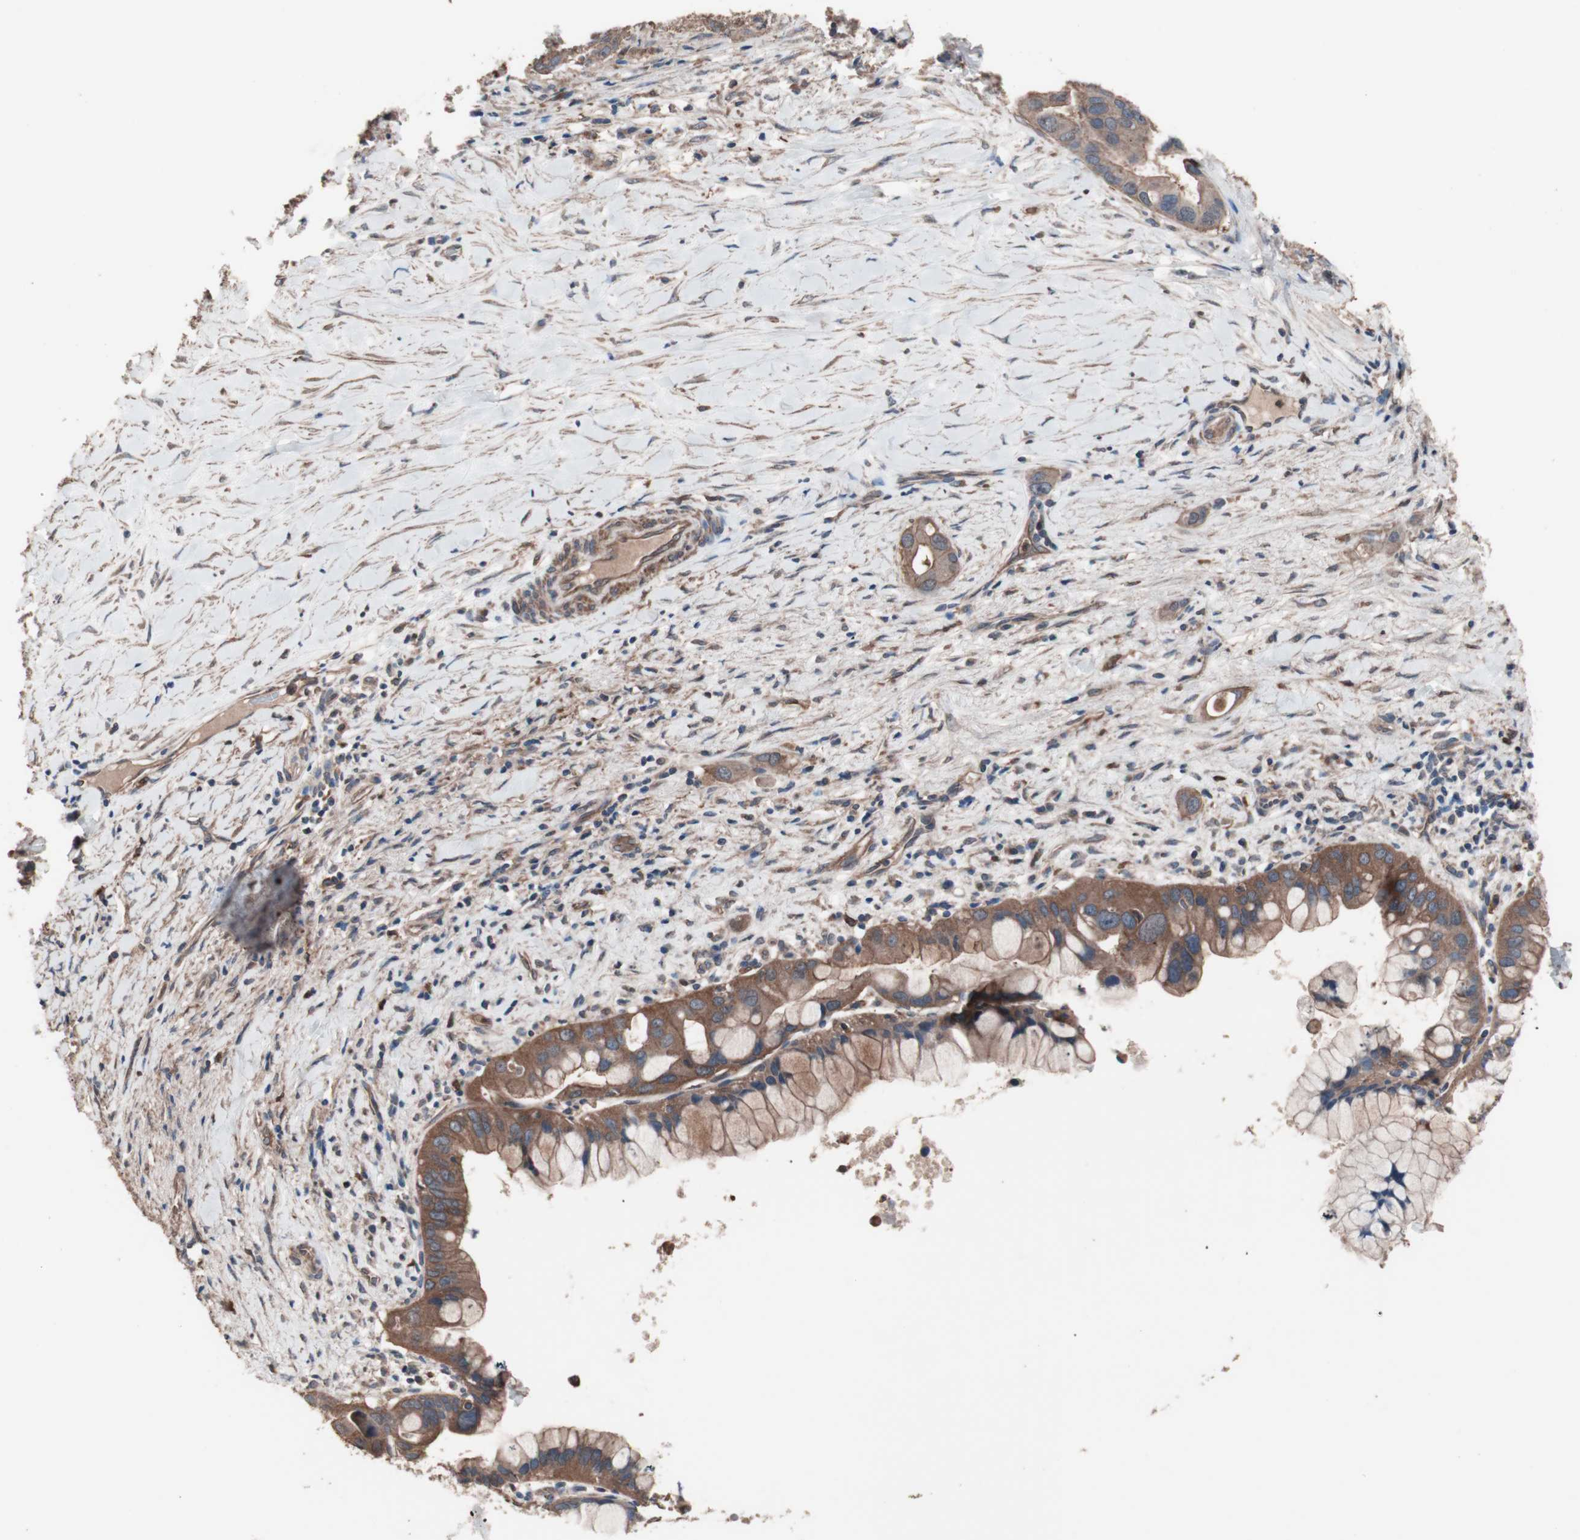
{"staining": {"intensity": "moderate", "quantity": ">75%", "location": "cytoplasmic/membranous"}, "tissue": "liver cancer", "cell_type": "Tumor cells", "image_type": "cancer", "snomed": [{"axis": "morphology", "description": "Cholangiocarcinoma"}, {"axis": "topography", "description": "Liver"}], "caption": "An immunohistochemistry micrograph of neoplastic tissue is shown. Protein staining in brown labels moderate cytoplasmic/membranous positivity in liver cancer within tumor cells.", "gene": "ATG7", "patient": {"sex": "female", "age": 65}}